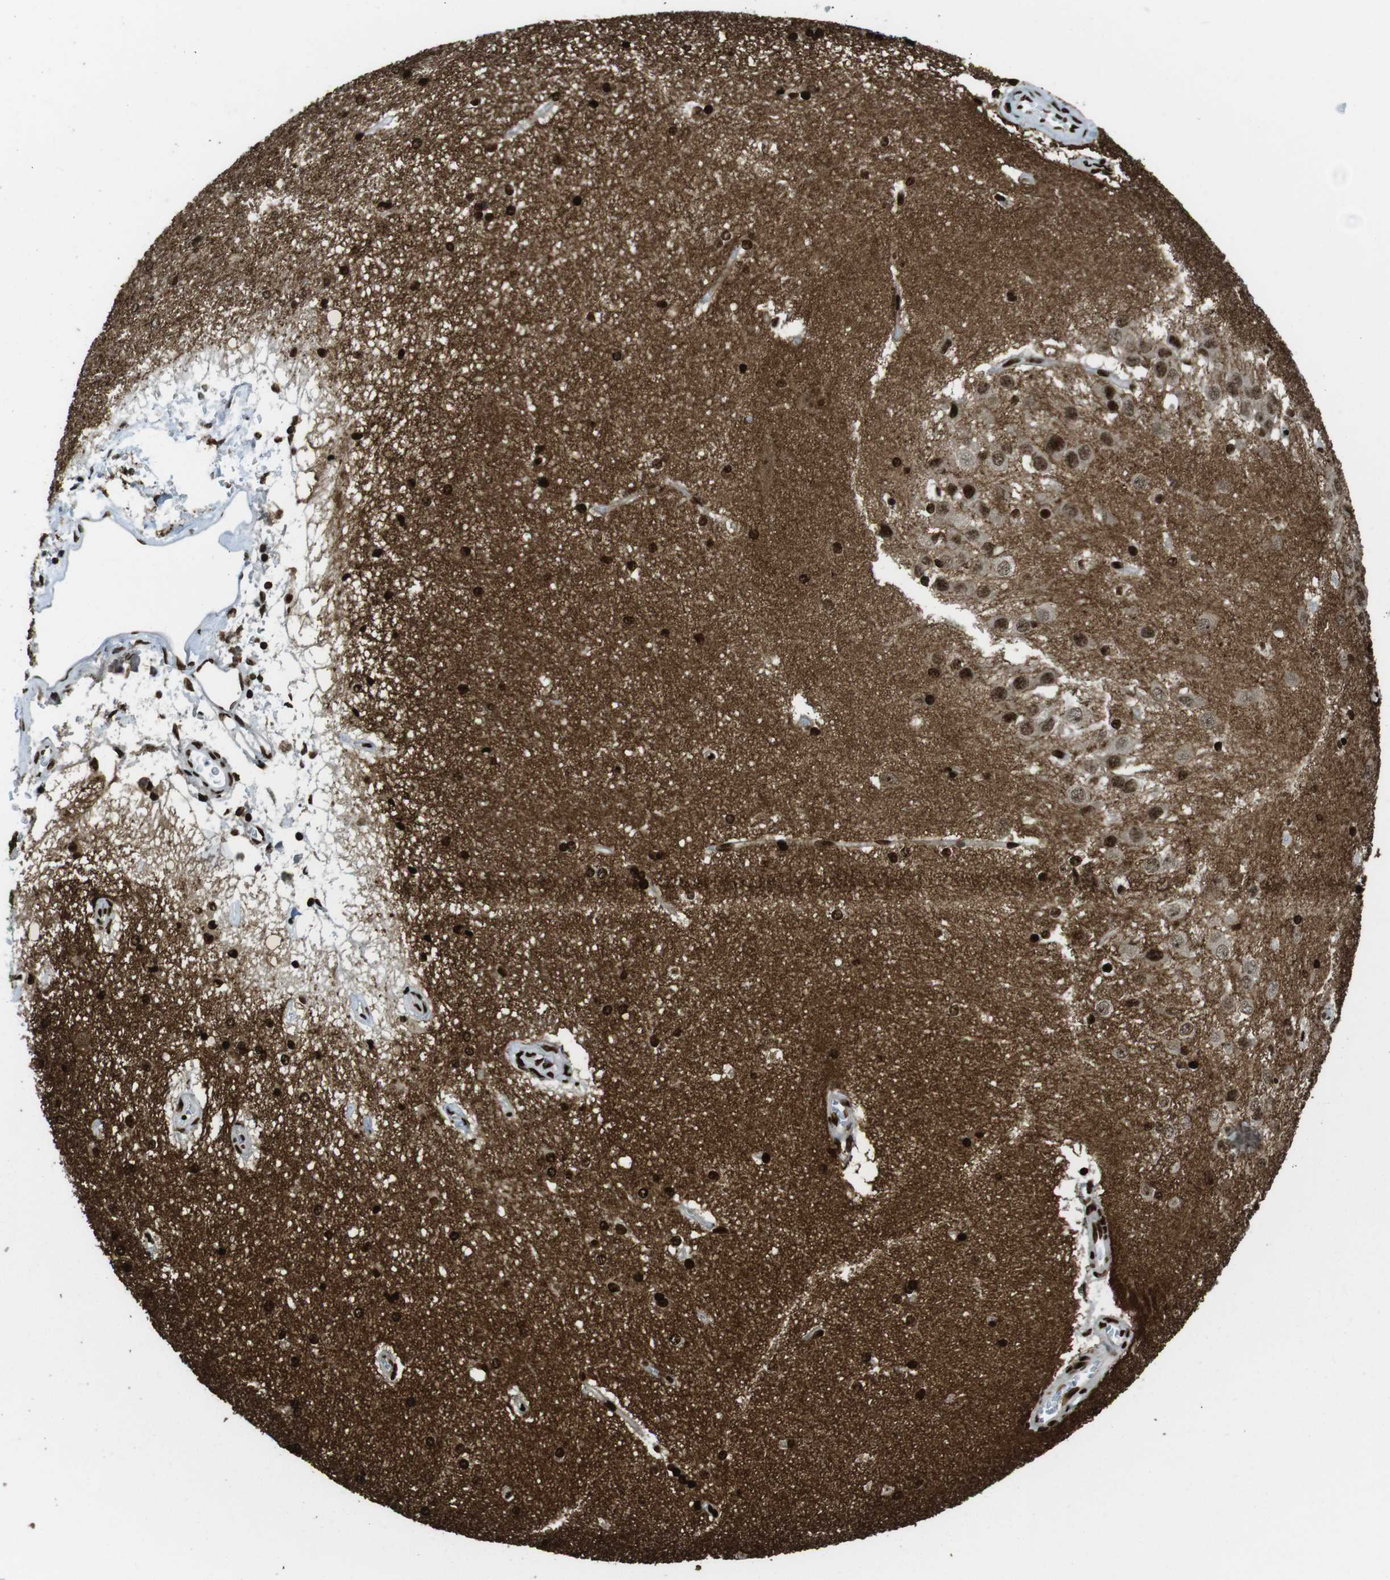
{"staining": {"intensity": "strong", "quantity": ">75%", "location": "cytoplasmic/membranous,nuclear"}, "tissue": "hippocampus", "cell_type": "Glial cells", "image_type": "normal", "snomed": [{"axis": "morphology", "description": "Normal tissue, NOS"}, {"axis": "topography", "description": "Hippocampus"}], "caption": "Immunohistochemical staining of unremarkable human hippocampus demonstrates high levels of strong cytoplasmic/membranous,nuclear positivity in about >75% of glial cells. (brown staining indicates protein expression, while blue staining denotes nuclei).", "gene": "GAP43", "patient": {"sex": "female", "age": 19}}